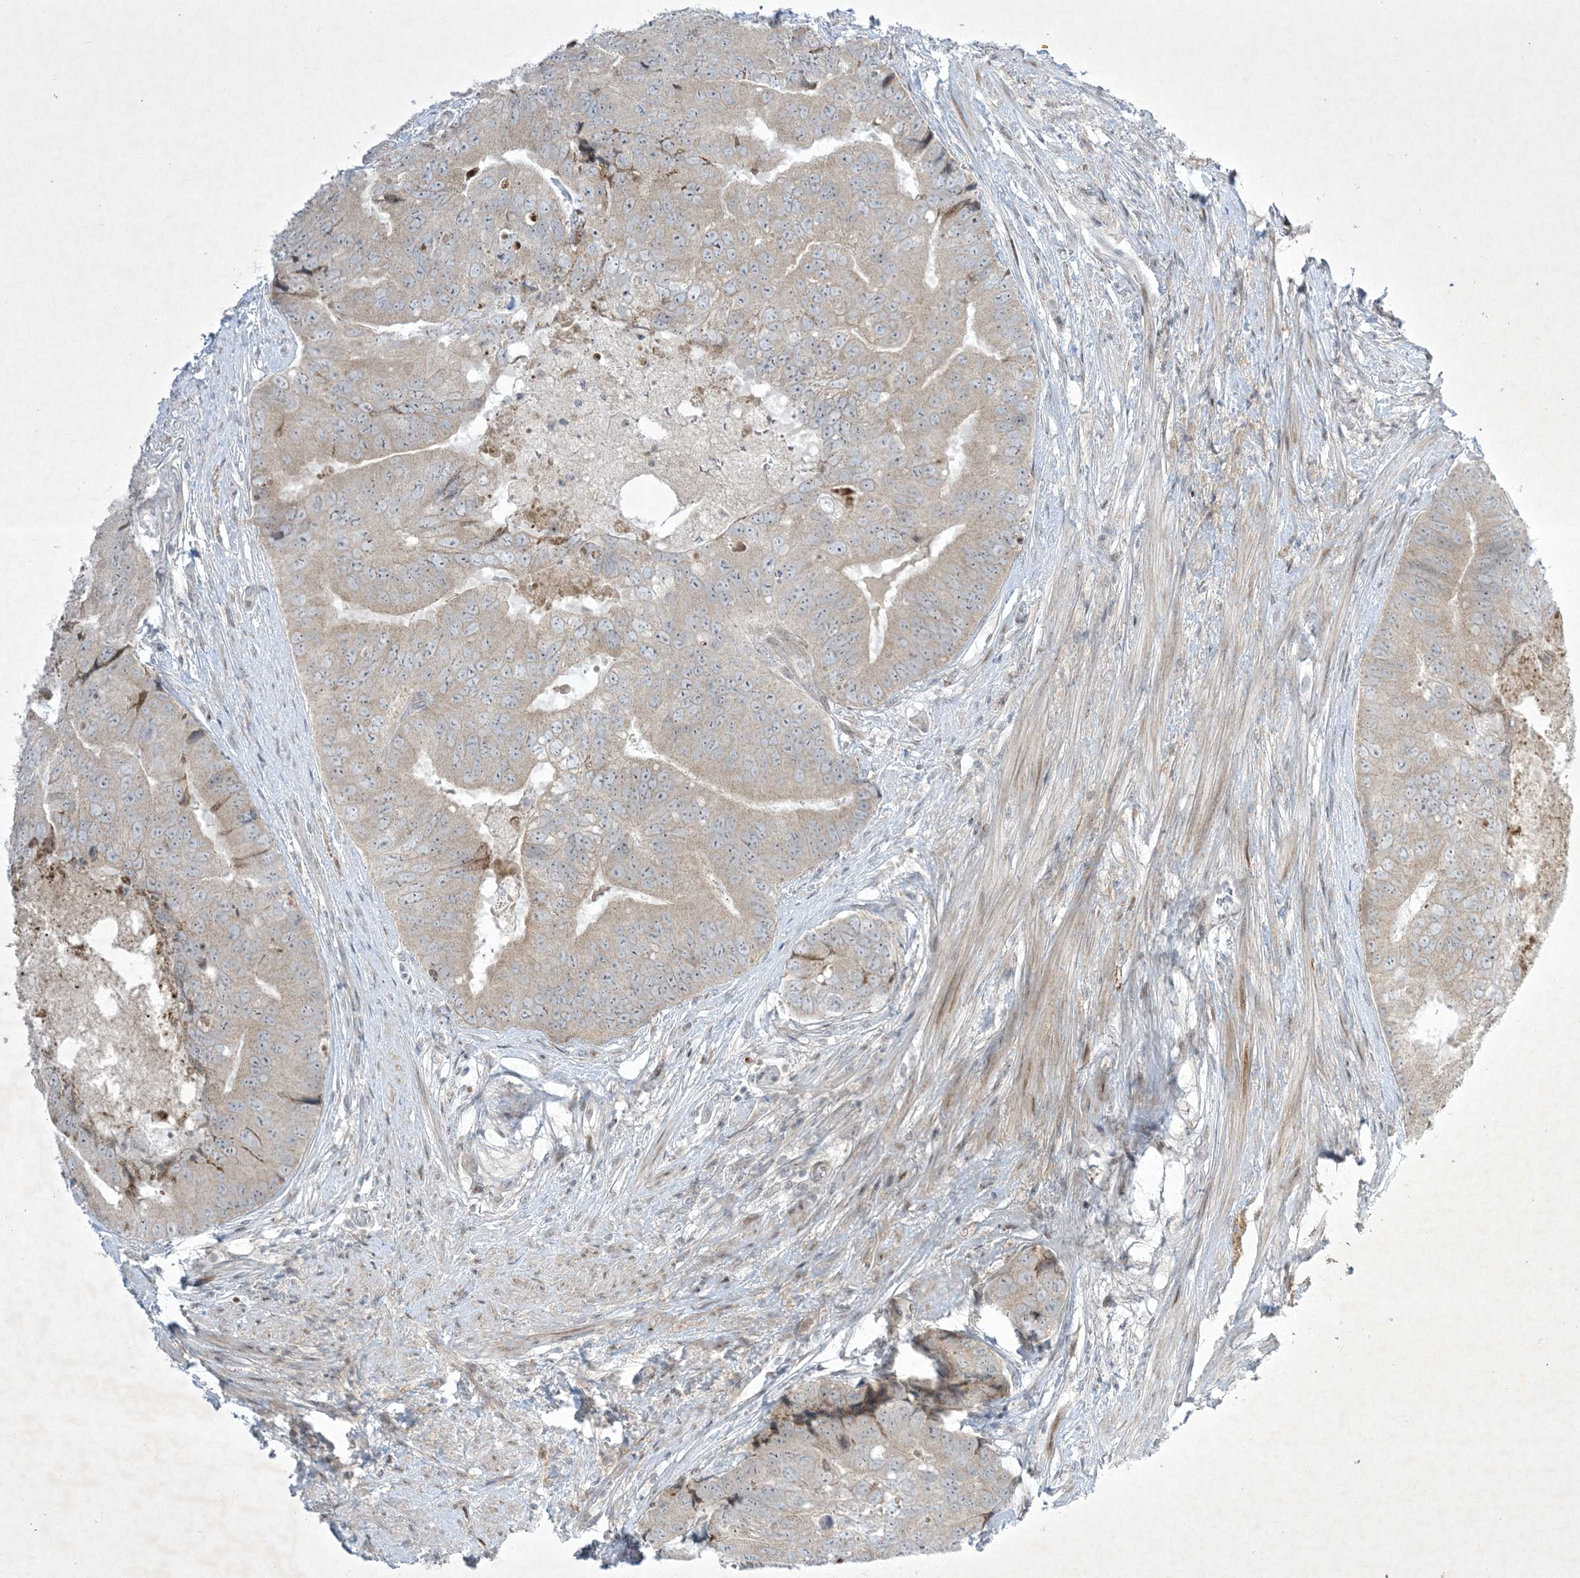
{"staining": {"intensity": "weak", "quantity": "<25%", "location": "cytoplasmic/membranous"}, "tissue": "prostate cancer", "cell_type": "Tumor cells", "image_type": "cancer", "snomed": [{"axis": "morphology", "description": "Adenocarcinoma, High grade"}, {"axis": "topography", "description": "Prostate"}], "caption": "Tumor cells are negative for brown protein staining in high-grade adenocarcinoma (prostate). The staining was performed using DAB to visualize the protein expression in brown, while the nuclei were stained in blue with hematoxylin (Magnification: 20x).", "gene": "SOGA3", "patient": {"sex": "male", "age": 70}}